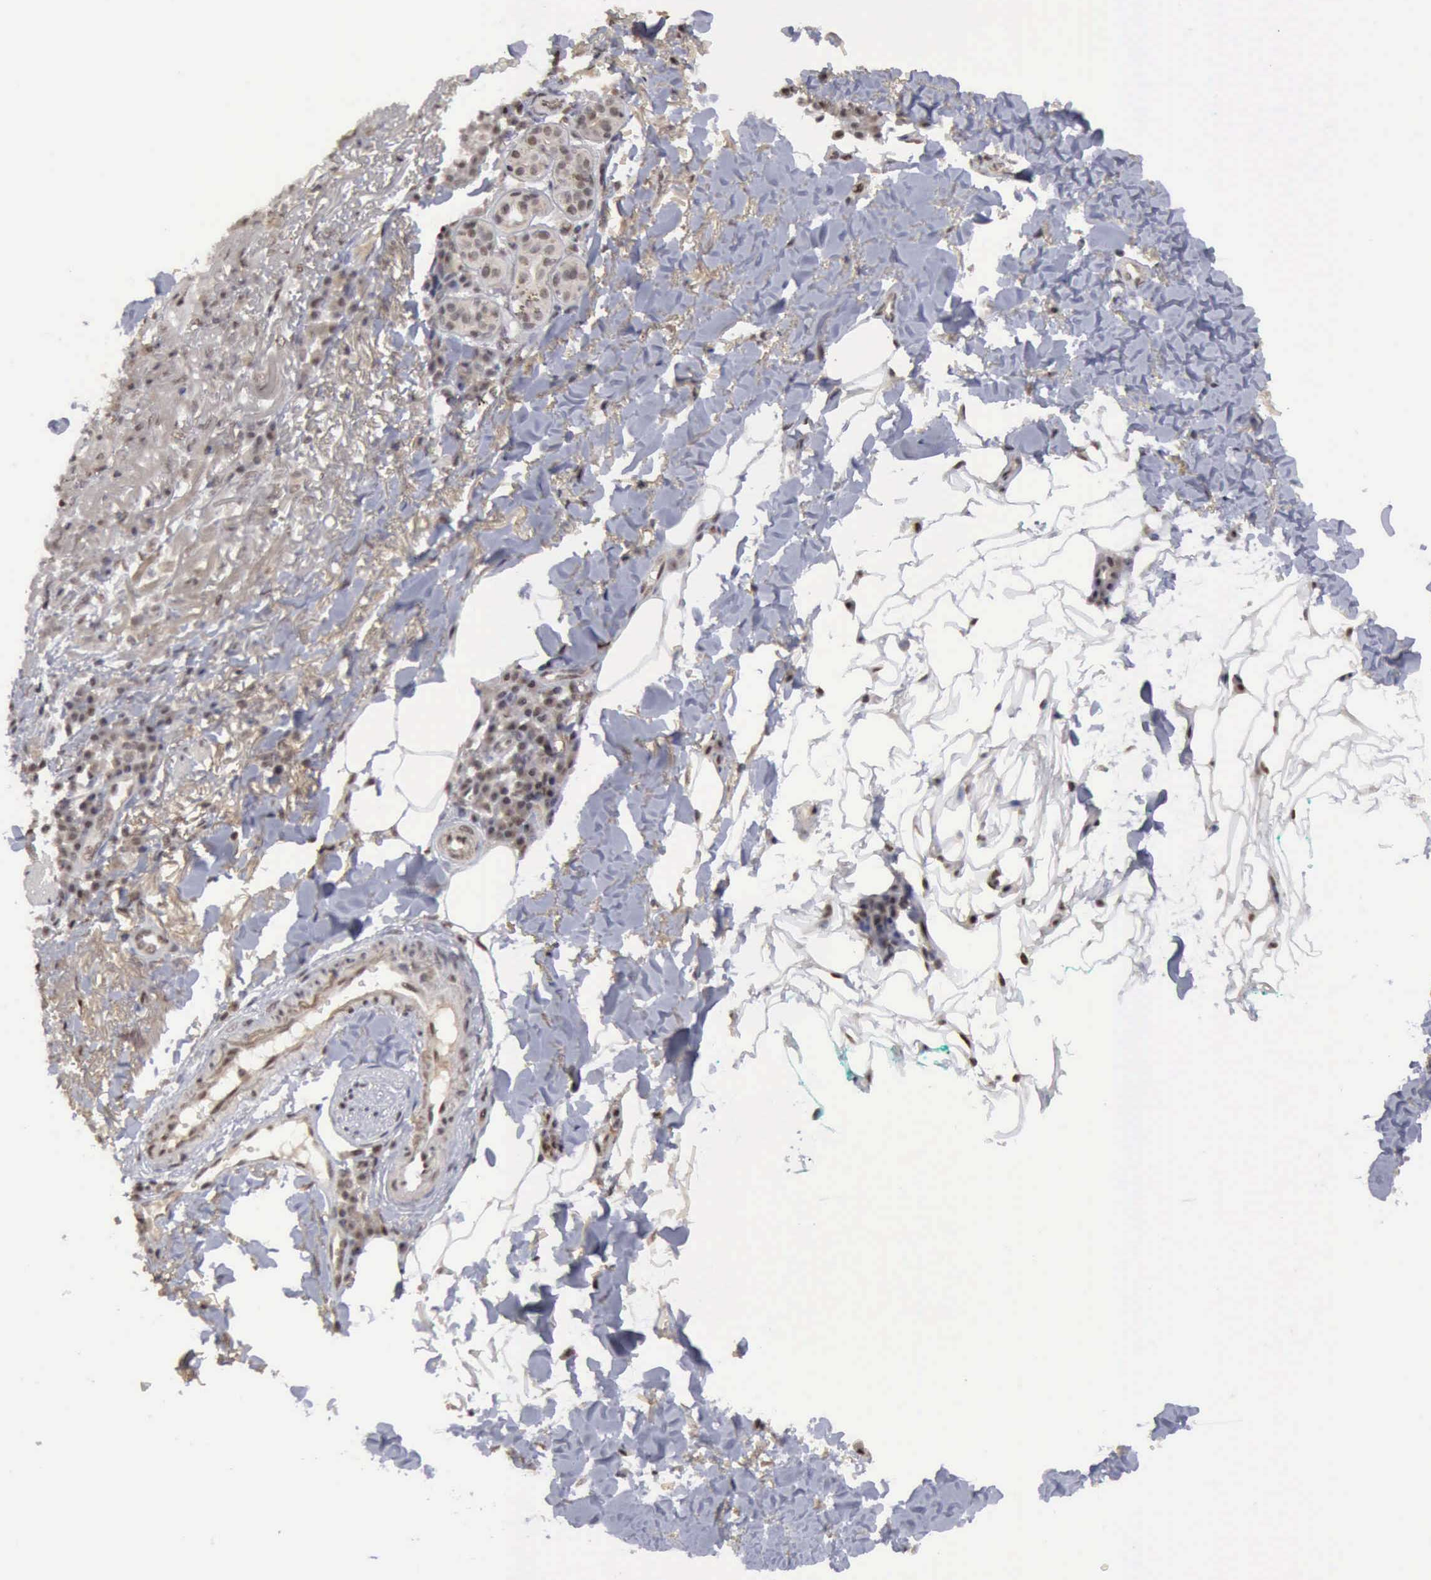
{"staining": {"intensity": "weak", "quantity": "25%-75%", "location": "nuclear"}, "tissue": "skin cancer", "cell_type": "Tumor cells", "image_type": "cancer", "snomed": [{"axis": "morphology", "description": "Basal cell carcinoma"}, {"axis": "topography", "description": "Skin"}], "caption": "Skin basal cell carcinoma stained with a protein marker reveals weak staining in tumor cells.", "gene": "CDKN2A", "patient": {"sex": "female", "age": 89}}